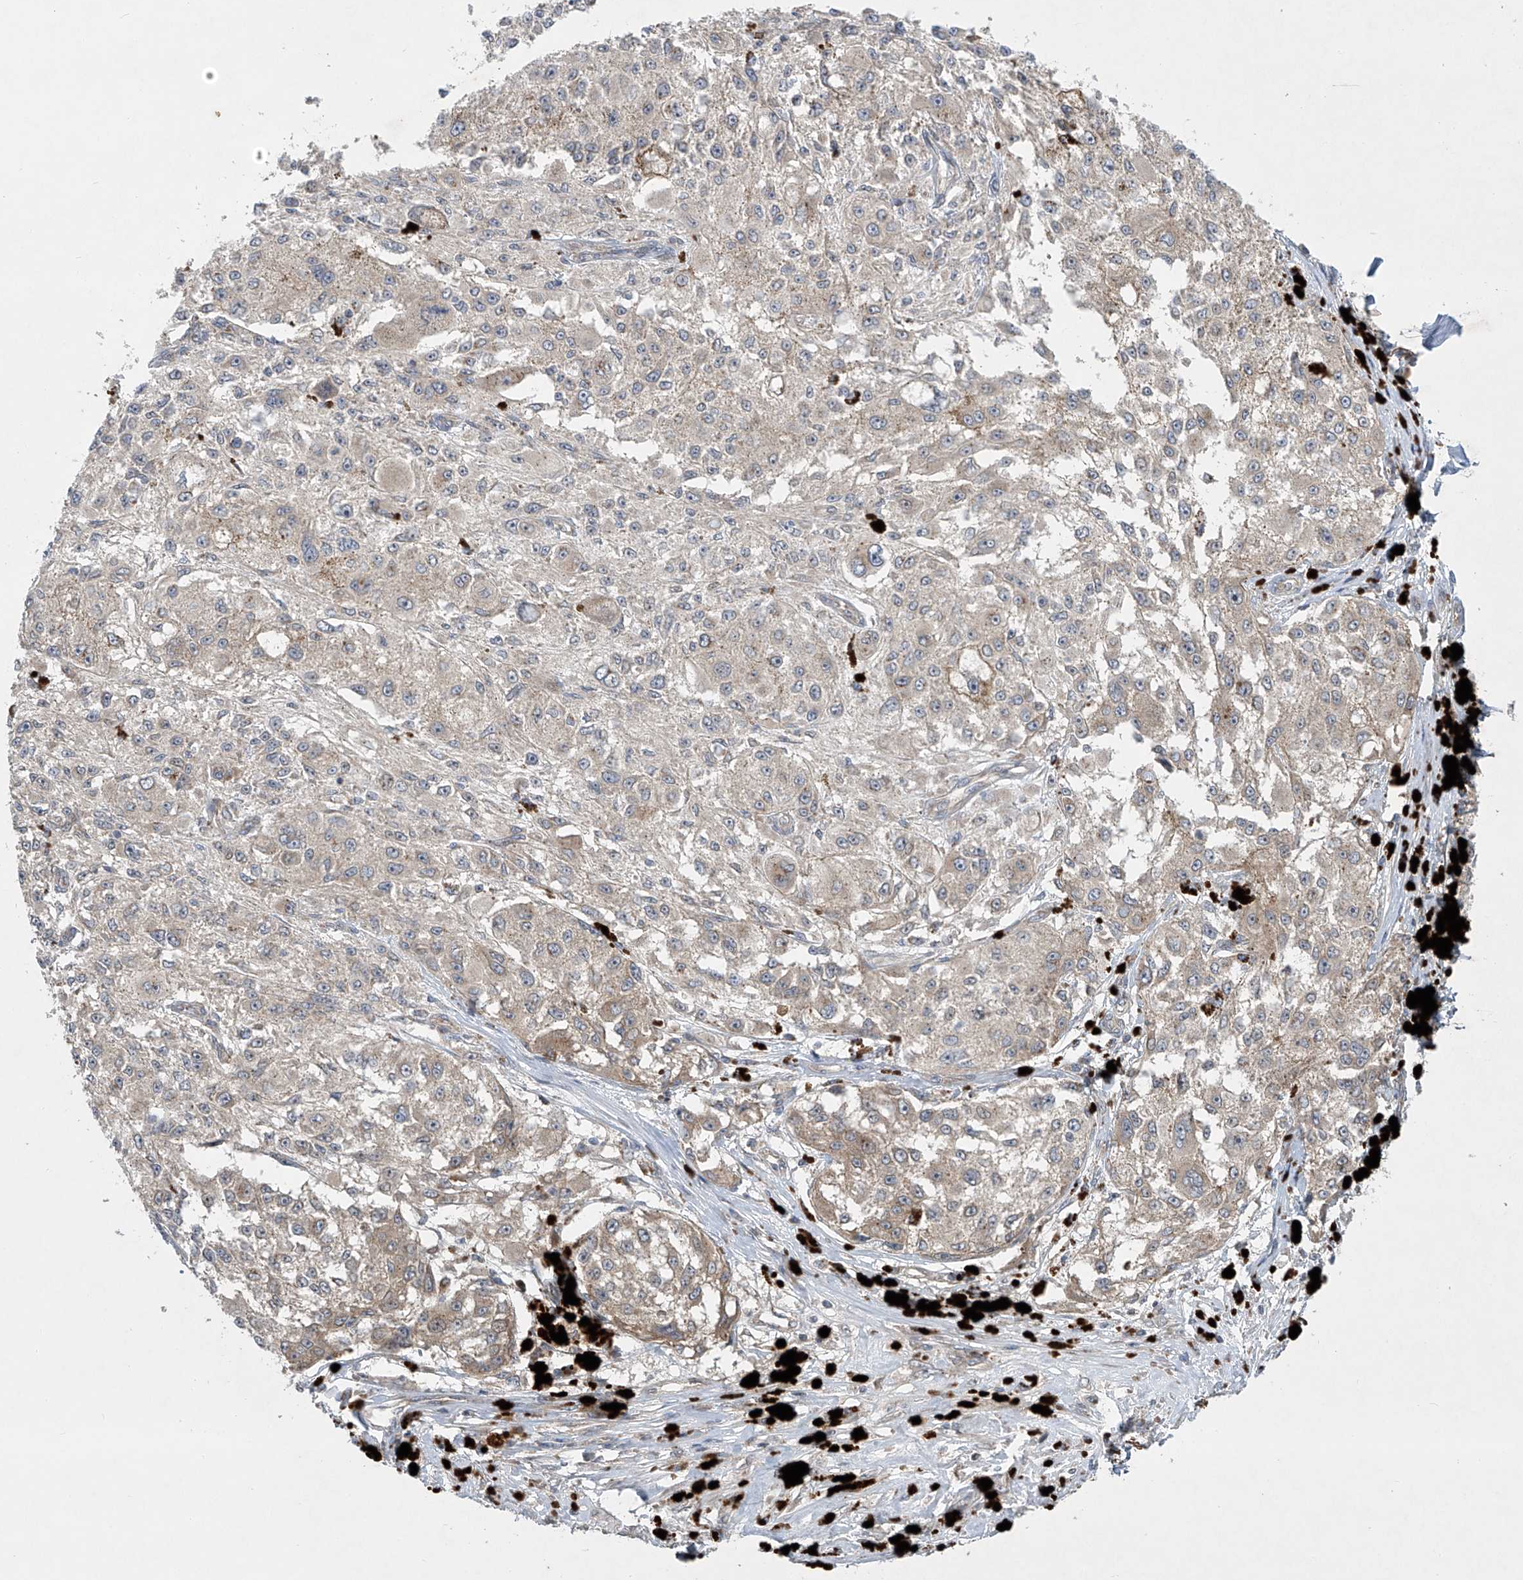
{"staining": {"intensity": "weak", "quantity": "<25%", "location": "cytoplasmic/membranous"}, "tissue": "melanoma", "cell_type": "Tumor cells", "image_type": "cancer", "snomed": [{"axis": "morphology", "description": "Necrosis, NOS"}, {"axis": "morphology", "description": "Malignant melanoma, NOS"}, {"axis": "topography", "description": "Skin"}], "caption": "DAB immunohistochemical staining of malignant melanoma reveals no significant expression in tumor cells.", "gene": "TJAP1", "patient": {"sex": "female", "age": 87}}